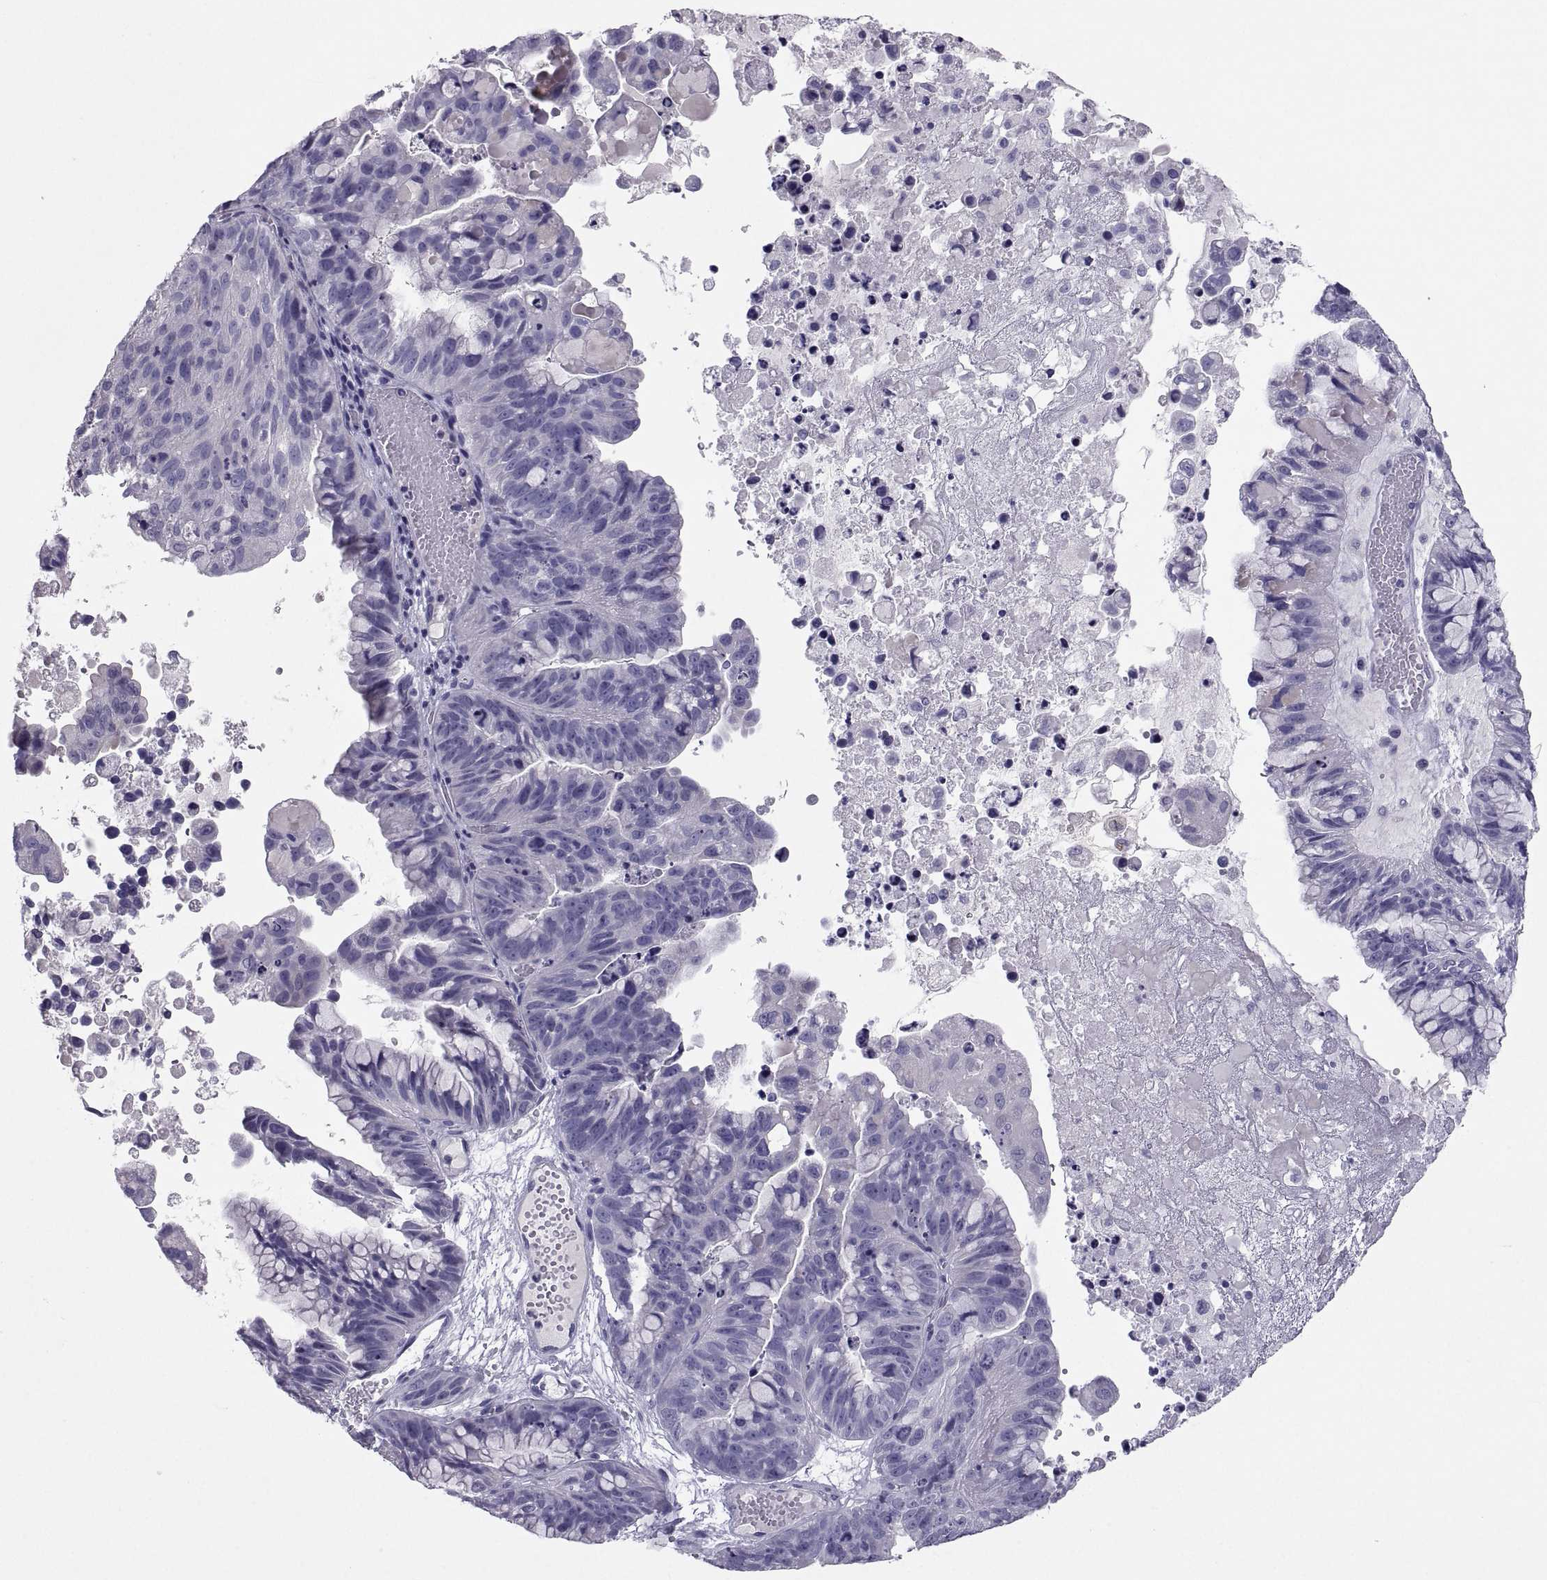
{"staining": {"intensity": "negative", "quantity": "none", "location": "none"}, "tissue": "ovarian cancer", "cell_type": "Tumor cells", "image_type": "cancer", "snomed": [{"axis": "morphology", "description": "Cystadenocarcinoma, mucinous, NOS"}, {"axis": "topography", "description": "Ovary"}], "caption": "Ovarian mucinous cystadenocarcinoma was stained to show a protein in brown. There is no significant expression in tumor cells.", "gene": "IGSF1", "patient": {"sex": "female", "age": 76}}